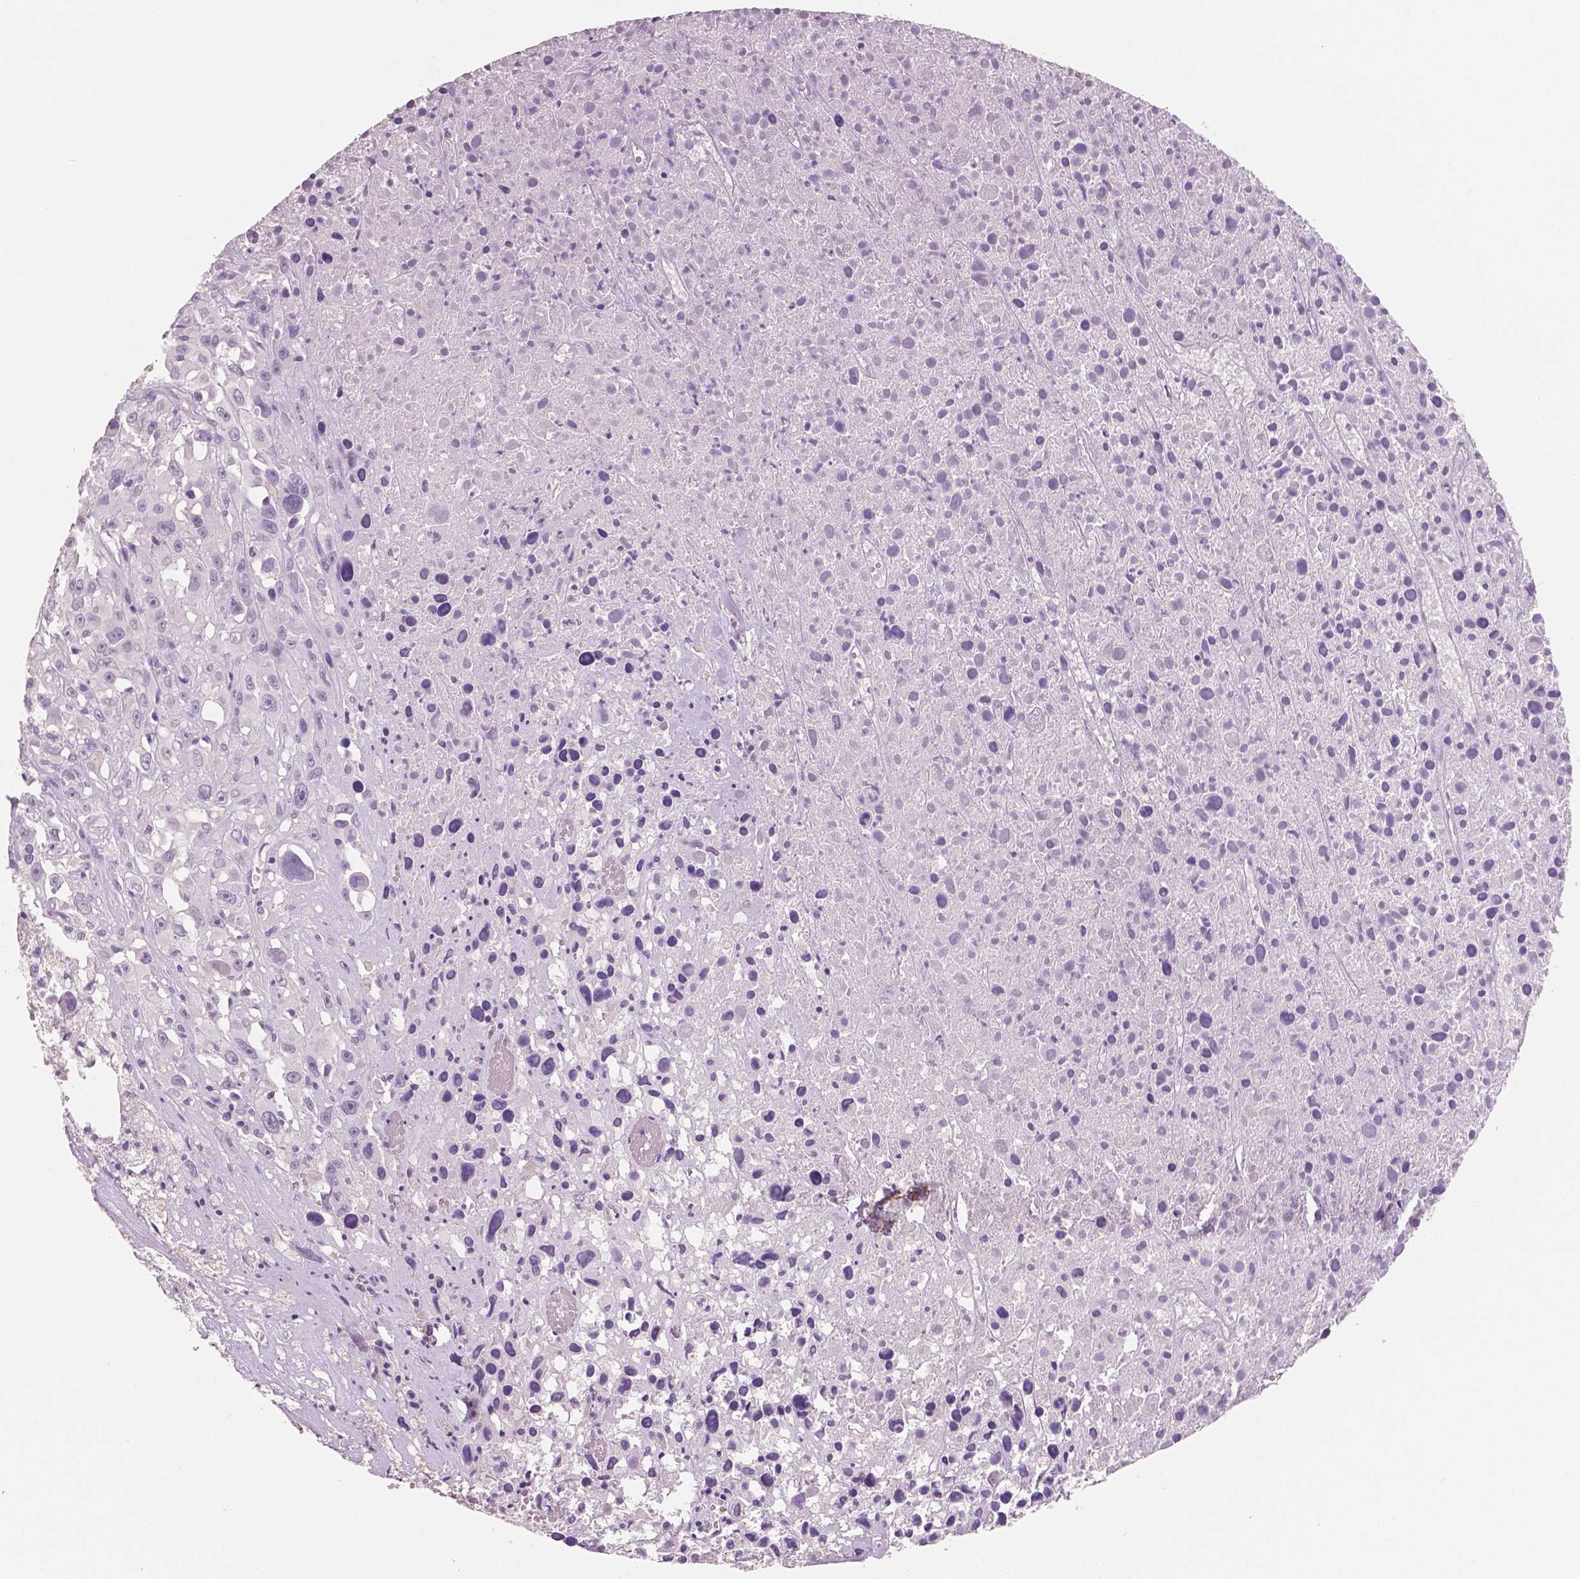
{"staining": {"intensity": "negative", "quantity": "none", "location": "none"}, "tissue": "melanoma", "cell_type": "Tumor cells", "image_type": "cancer", "snomed": [{"axis": "morphology", "description": "Malignant melanoma, Metastatic site"}, {"axis": "topography", "description": "Soft tissue"}], "caption": "Histopathology image shows no significant protein staining in tumor cells of melanoma. (DAB (3,3'-diaminobenzidine) immunohistochemistry (IHC) with hematoxylin counter stain).", "gene": "NECAB2", "patient": {"sex": "male", "age": 50}}